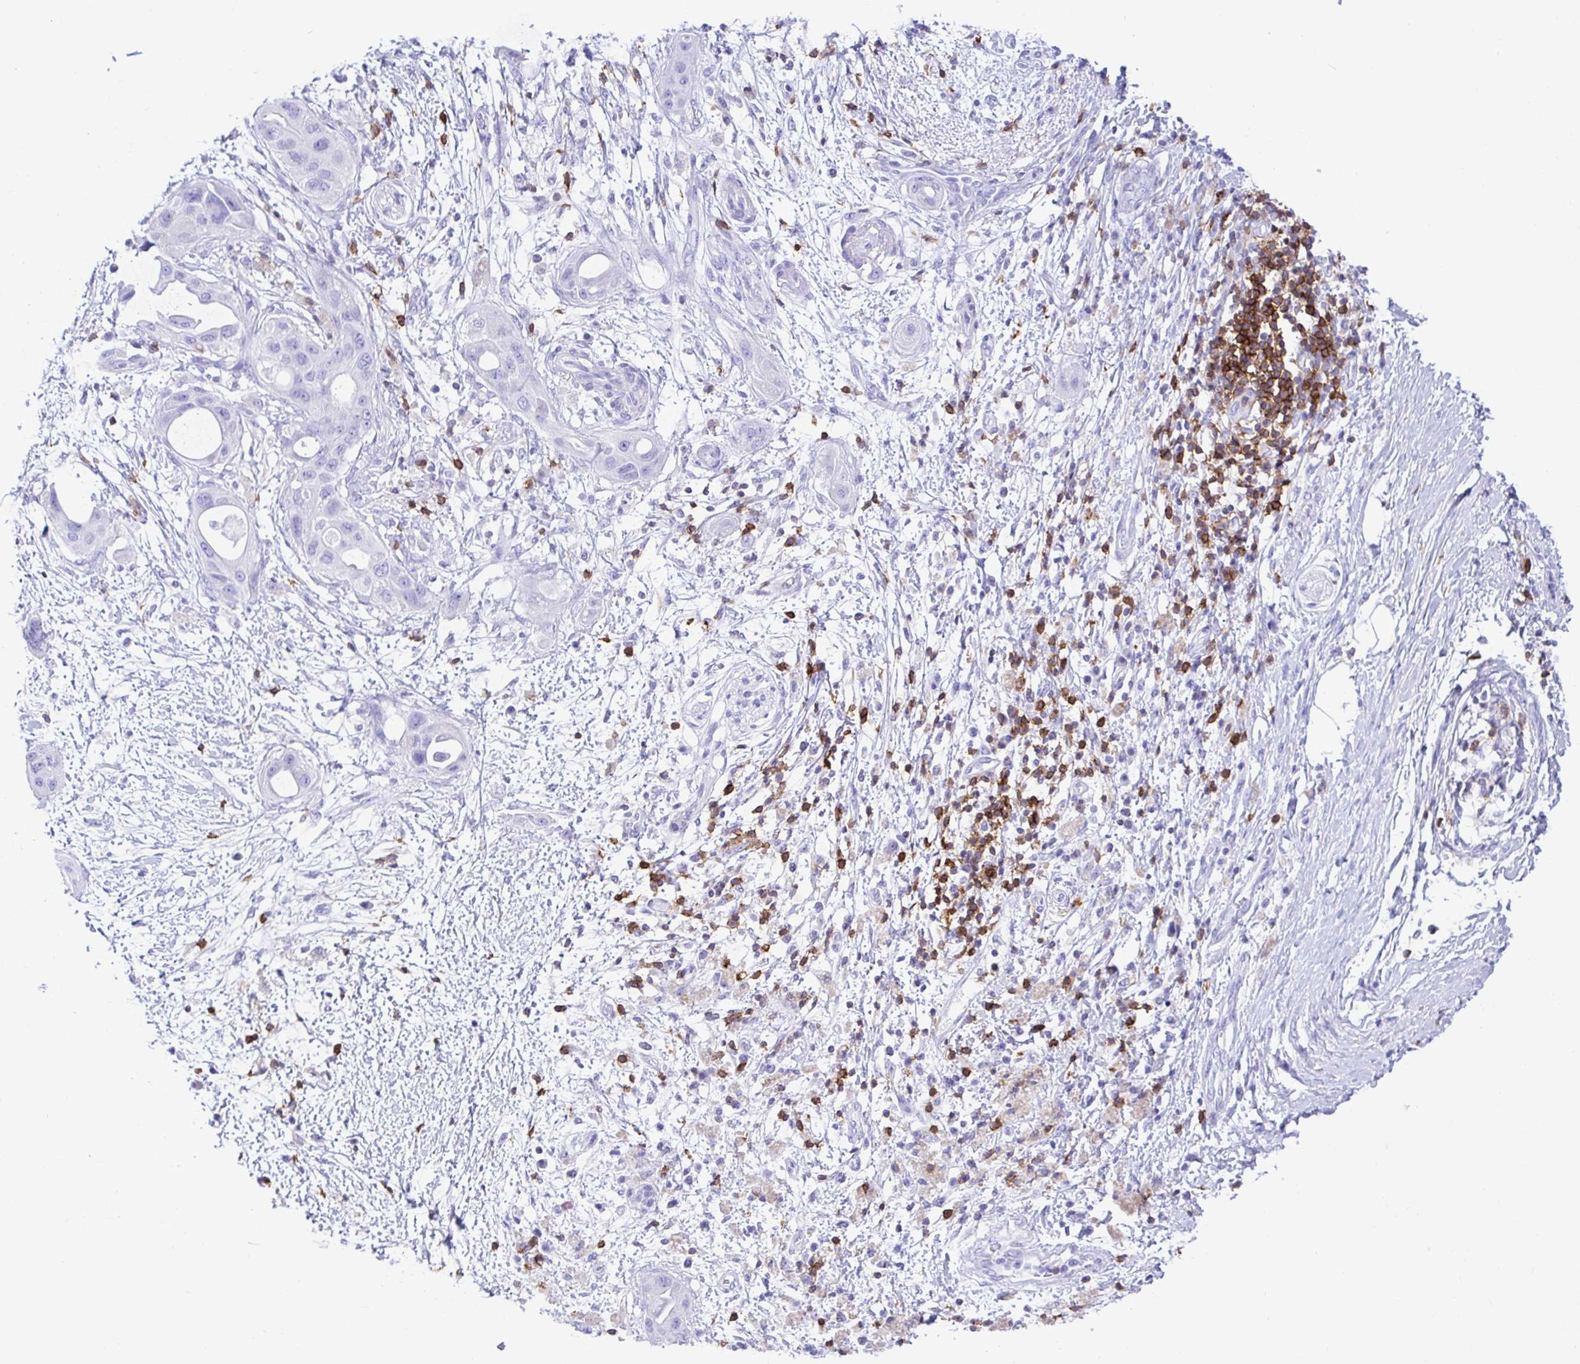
{"staining": {"intensity": "negative", "quantity": "none", "location": "none"}, "tissue": "pancreatic cancer", "cell_type": "Tumor cells", "image_type": "cancer", "snomed": [{"axis": "morphology", "description": "Adenocarcinoma, NOS"}, {"axis": "topography", "description": "Pancreas"}], "caption": "Photomicrograph shows no protein staining in tumor cells of pancreatic cancer (adenocarcinoma) tissue. The staining was performed using DAB (3,3'-diaminobenzidine) to visualize the protein expression in brown, while the nuclei were stained in blue with hematoxylin (Magnification: 20x).", "gene": "CD5", "patient": {"sex": "male", "age": 68}}